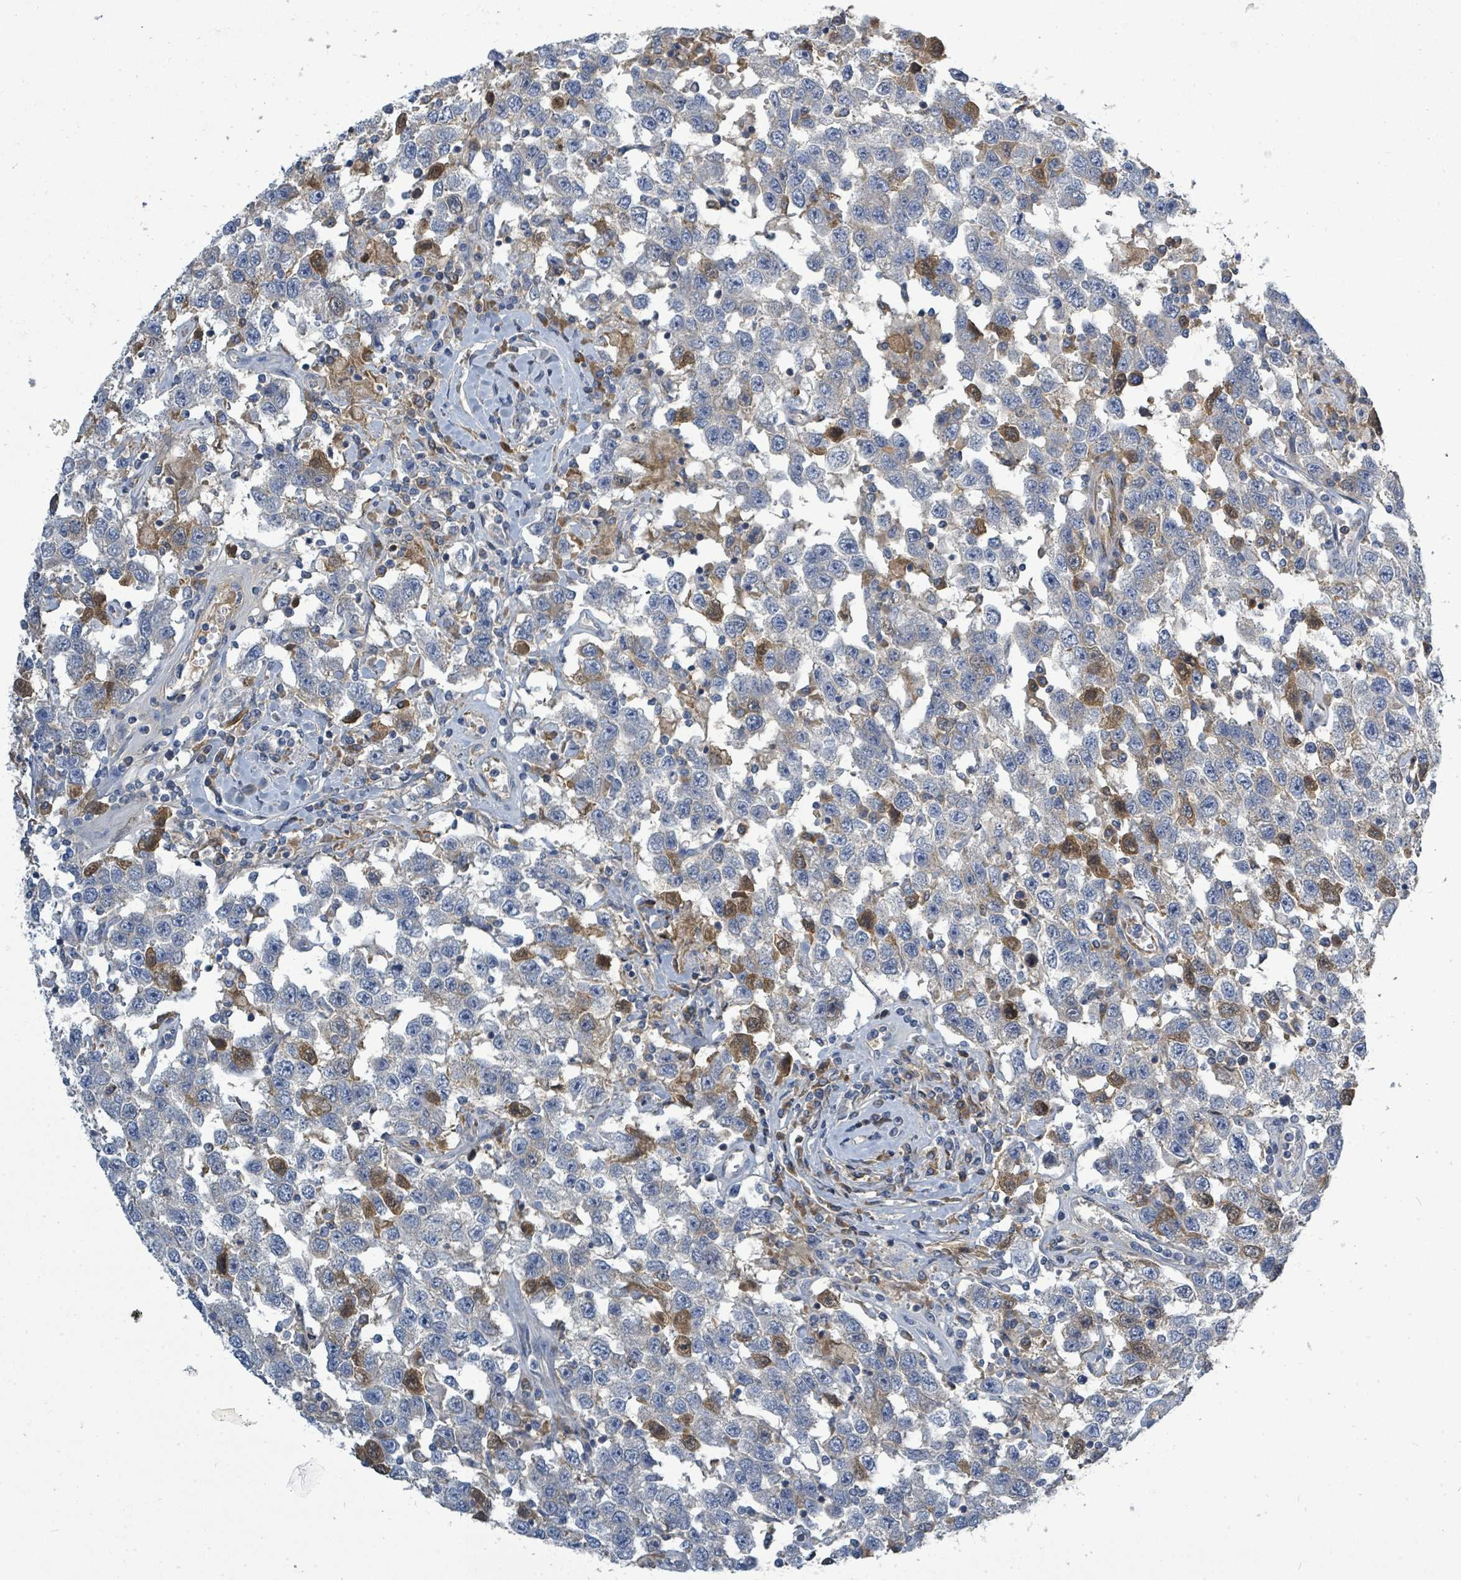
{"staining": {"intensity": "moderate", "quantity": "<25%", "location": "cytoplasmic/membranous,nuclear"}, "tissue": "testis cancer", "cell_type": "Tumor cells", "image_type": "cancer", "snomed": [{"axis": "morphology", "description": "Seminoma, NOS"}, {"axis": "topography", "description": "Testis"}], "caption": "Protein staining of testis cancer (seminoma) tissue demonstrates moderate cytoplasmic/membranous and nuclear positivity in about <25% of tumor cells.", "gene": "SLC25A23", "patient": {"sex": "male", "age": 41}}